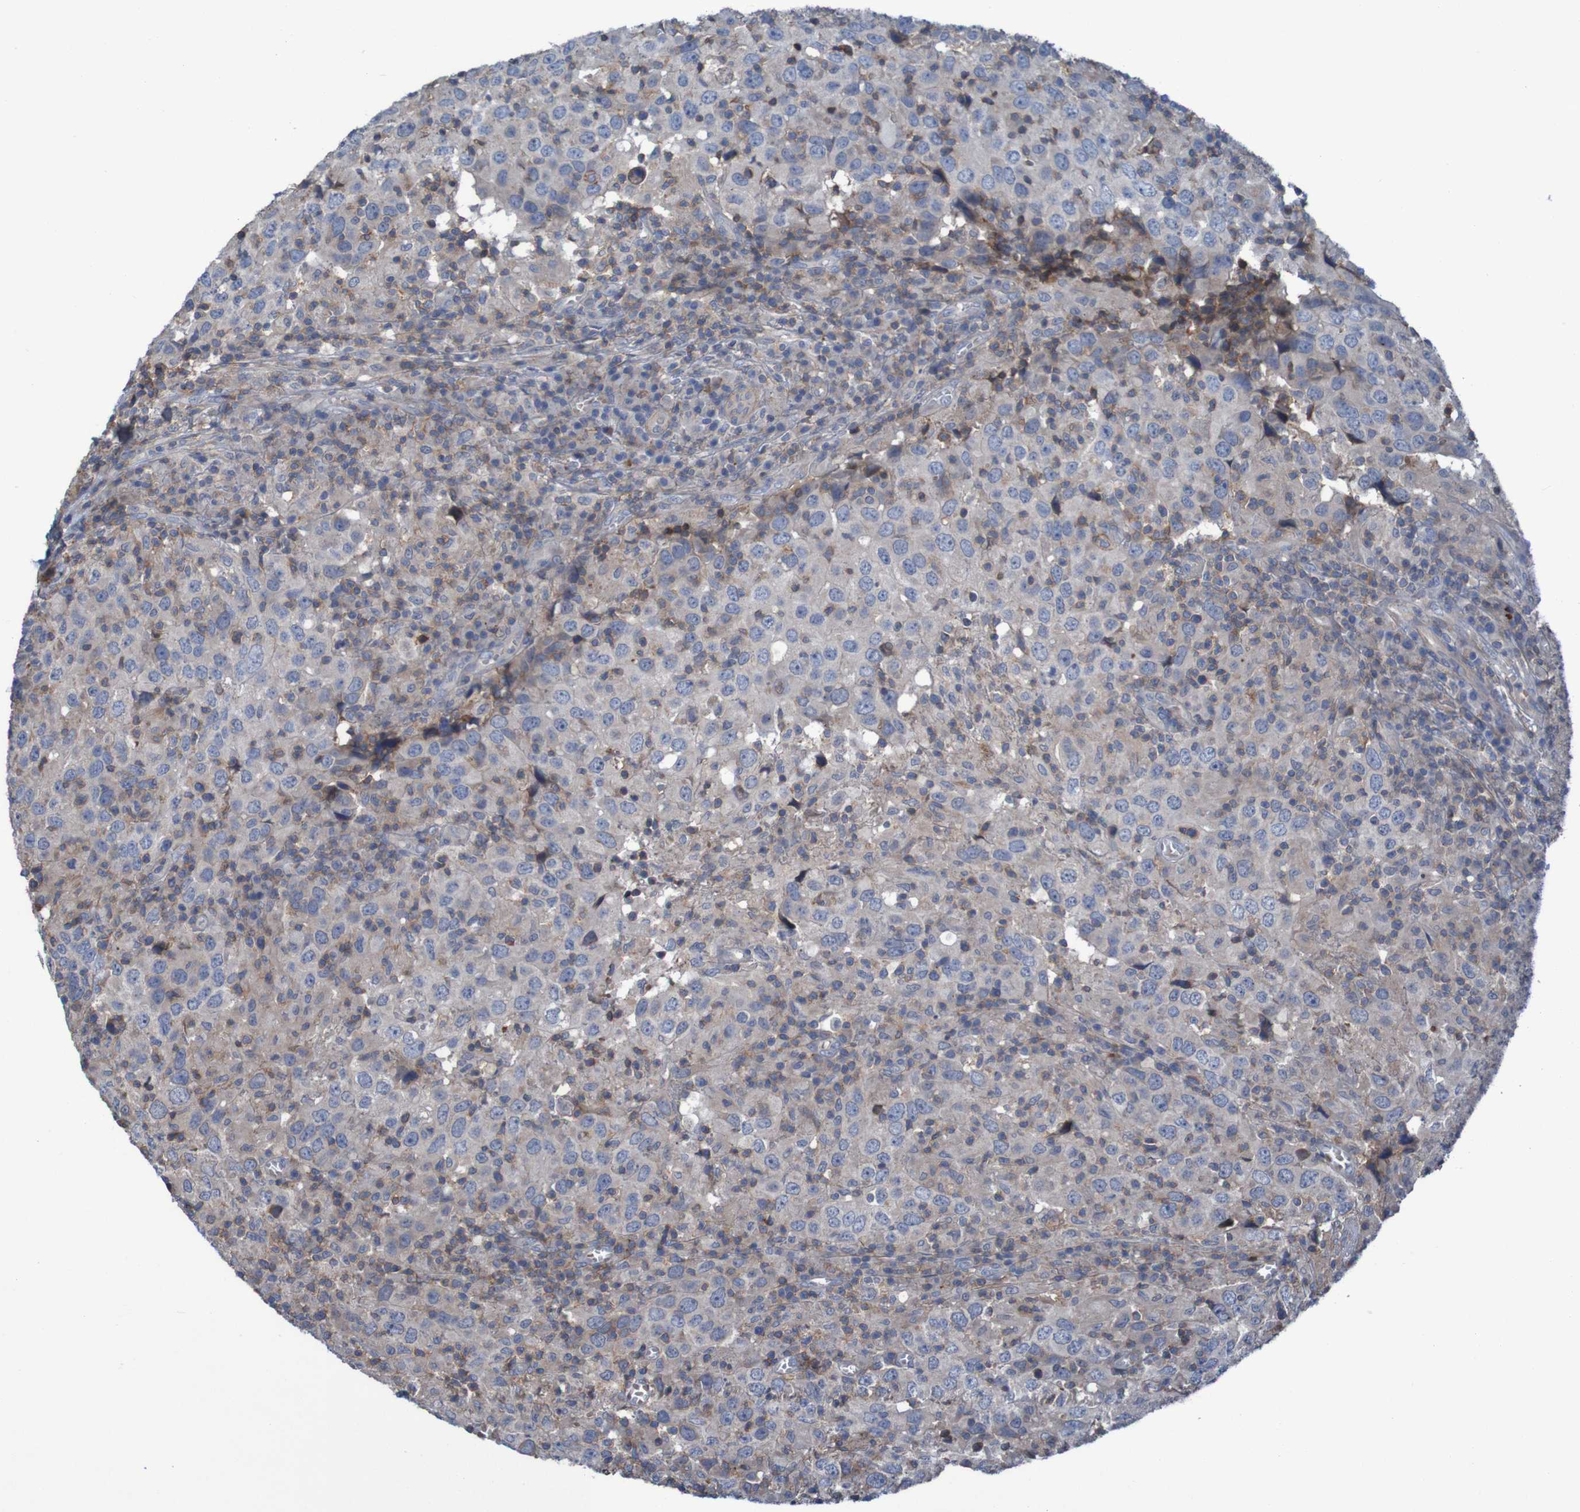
{"staining": {"intensity": "weak", "quantity": "25%-75%", "location": "cytoplasmic/membranous"}, "tissue": "head and neck cancer", "cell_type": "Tumor cells", "image_type": "cancer", "snomed": [{"axis": "morphology", "description": "Adenocarcinoma, NOS"}, {"axis": "topography", "description": "Salivary gland"}, {"axis": "topography", "description": "Head-Neck"}], "caption": "Protein staining displays weak cytoplasmic/membranous expression in about 25%-75% of tumor cells in adenocarcinoma (head and neck).", "gene": "PDGFB", "patient": {"sex": "female", "age": 65}}